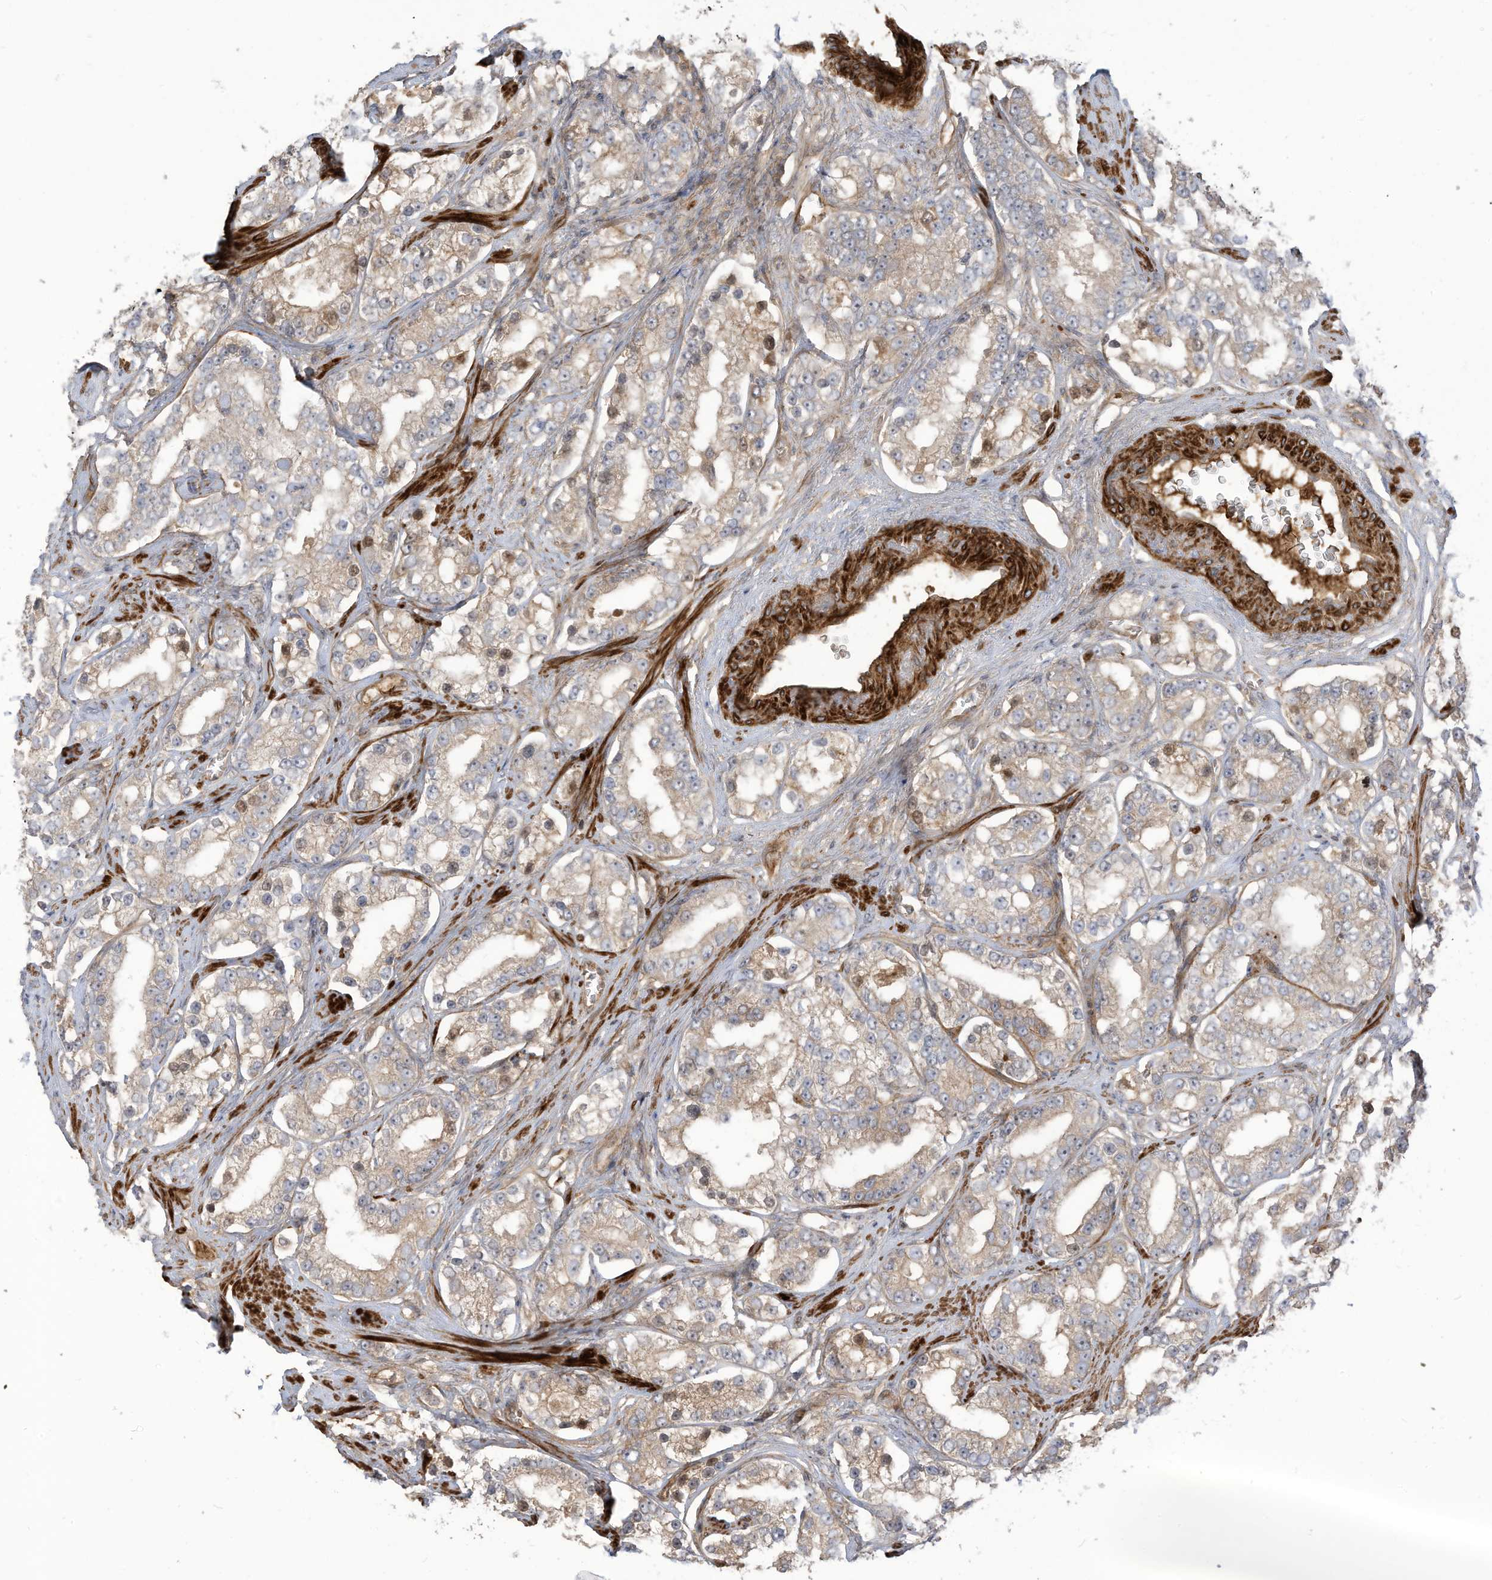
{"staining": {"intensity": "weak", "quantity": ">75%", "location": "cytoplasmic/membranous"}, "tissue": "prostate cancer", "cell_type": "Tumor cells", "image_type": "cancer", "snomed": [{"axis": "morphology", "description": "Normal tissue, NOS"}, {"axis": "morphology", "description": "Adenocarcinoma, High grade"}, {"axis": "topography", "description": "Prostate"}], "caption": "A photomicrograph of human prostate high-grade adenocarcinoma stained for a protein displays weak cytoplasmic/membranous brown staining in tumor cells. The staining was performed using DAB to visualize the protein expression in brown, while the nuclei were stained in blue with hematoxylin (Magnification: 20x).", "gene": "ENTR1", "patient": {"sex": "male", "age": 83}}